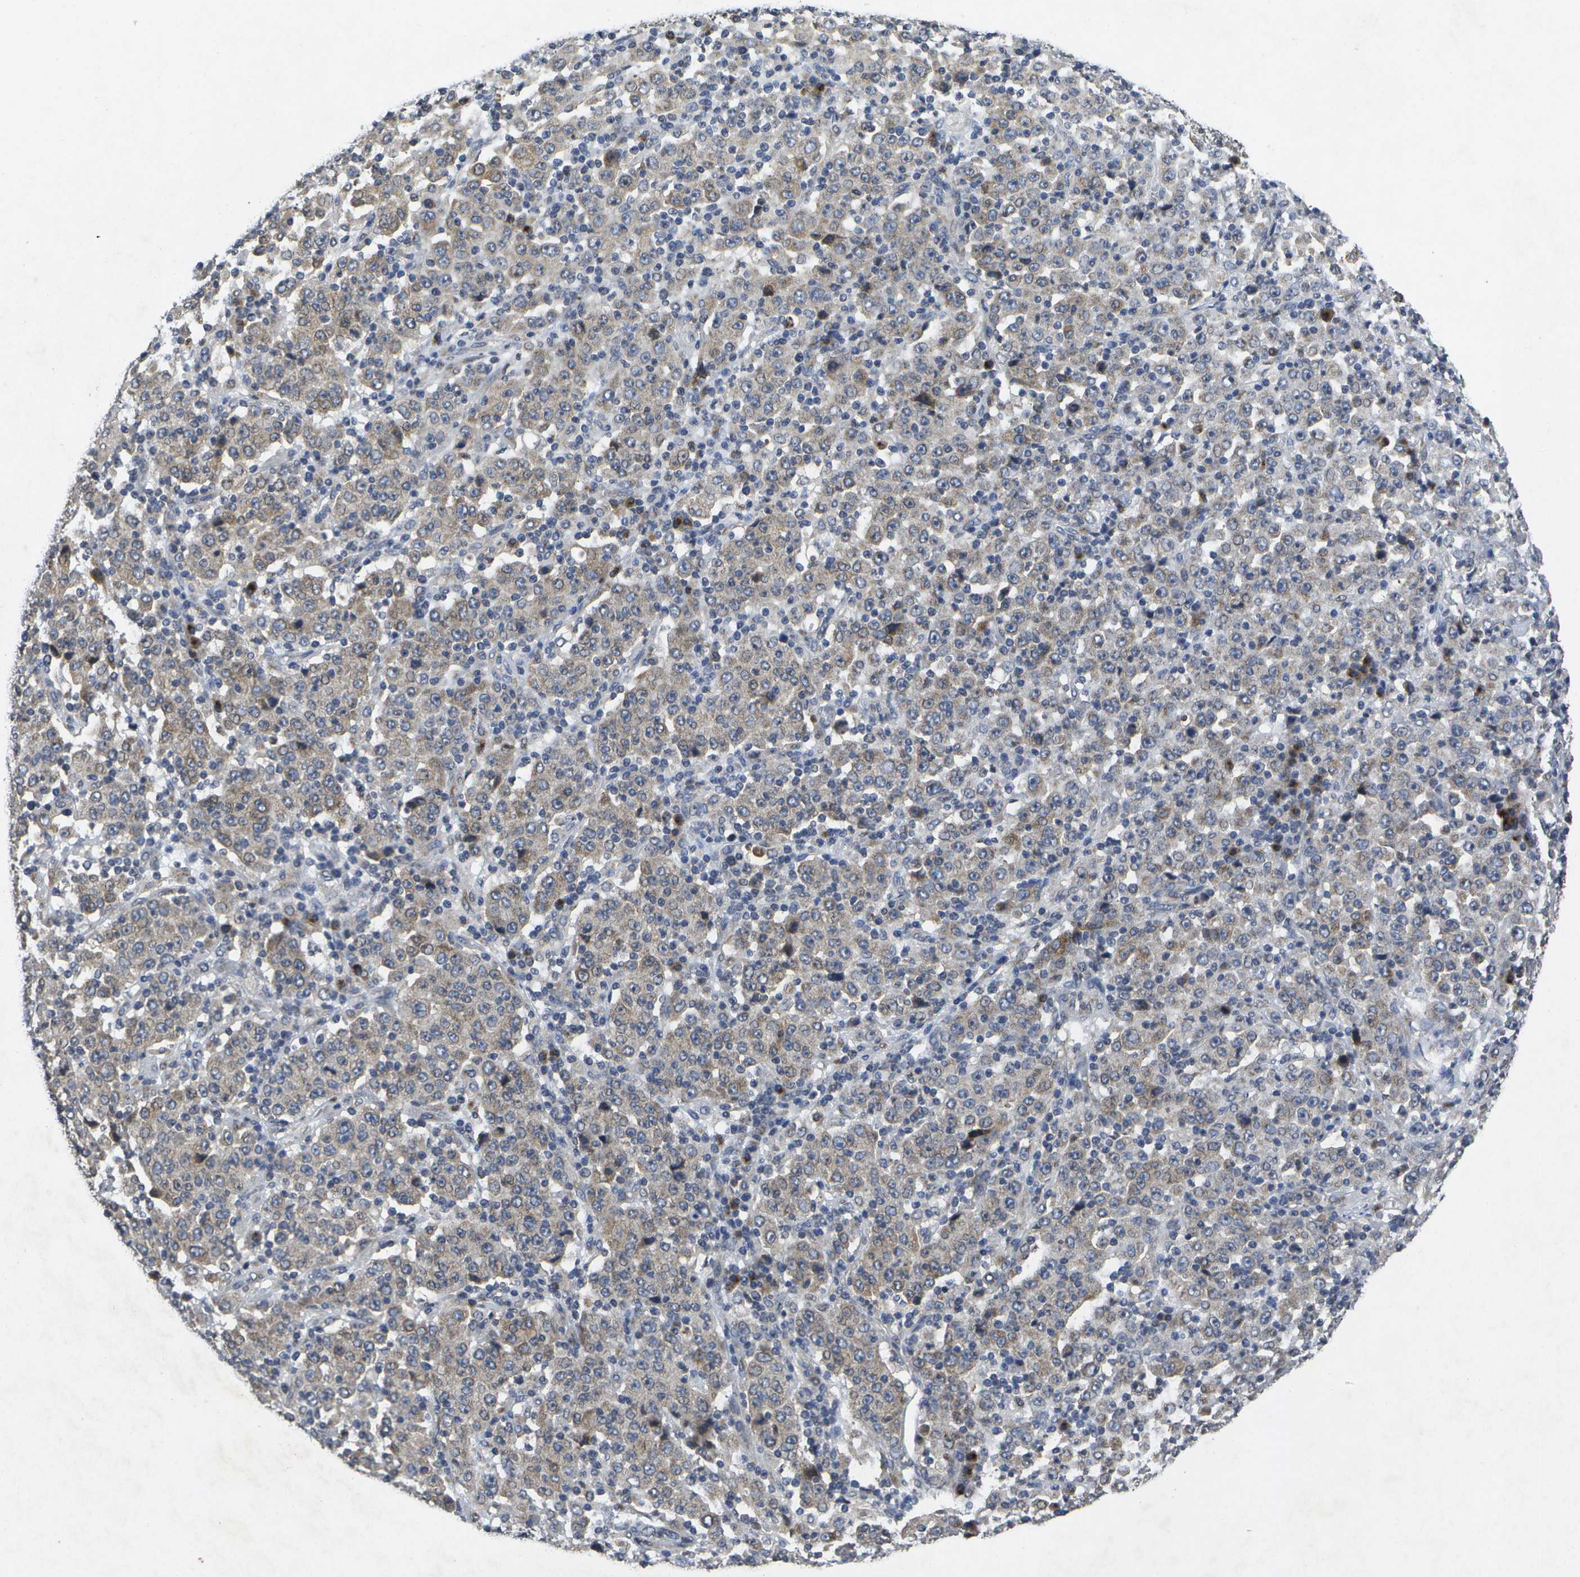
{"staining": {"intensity": "weak", "quantity": "<25%", "location": "cytoplasmic/membranous"}, "tissue": "stomach cancer", "cell_type": "Tumor cells", "image_type": "cancer", "snomed": [{"axis": "morphology", "description": "Normal tissue, NOS"}, {"axis": "morphology", "description": "Adenocarcinoma, NOS"}, {"axis": "topography", "description": "Stomach, upper"}, {"axis": "topography", "description": "Stomach"}], "caption": "IHC of stomach cancer (adenocarcinoma) exhibits no expression in tumor cells.", "gene": "KDELR1", "patient": {"sex": "male", "age": 59}}